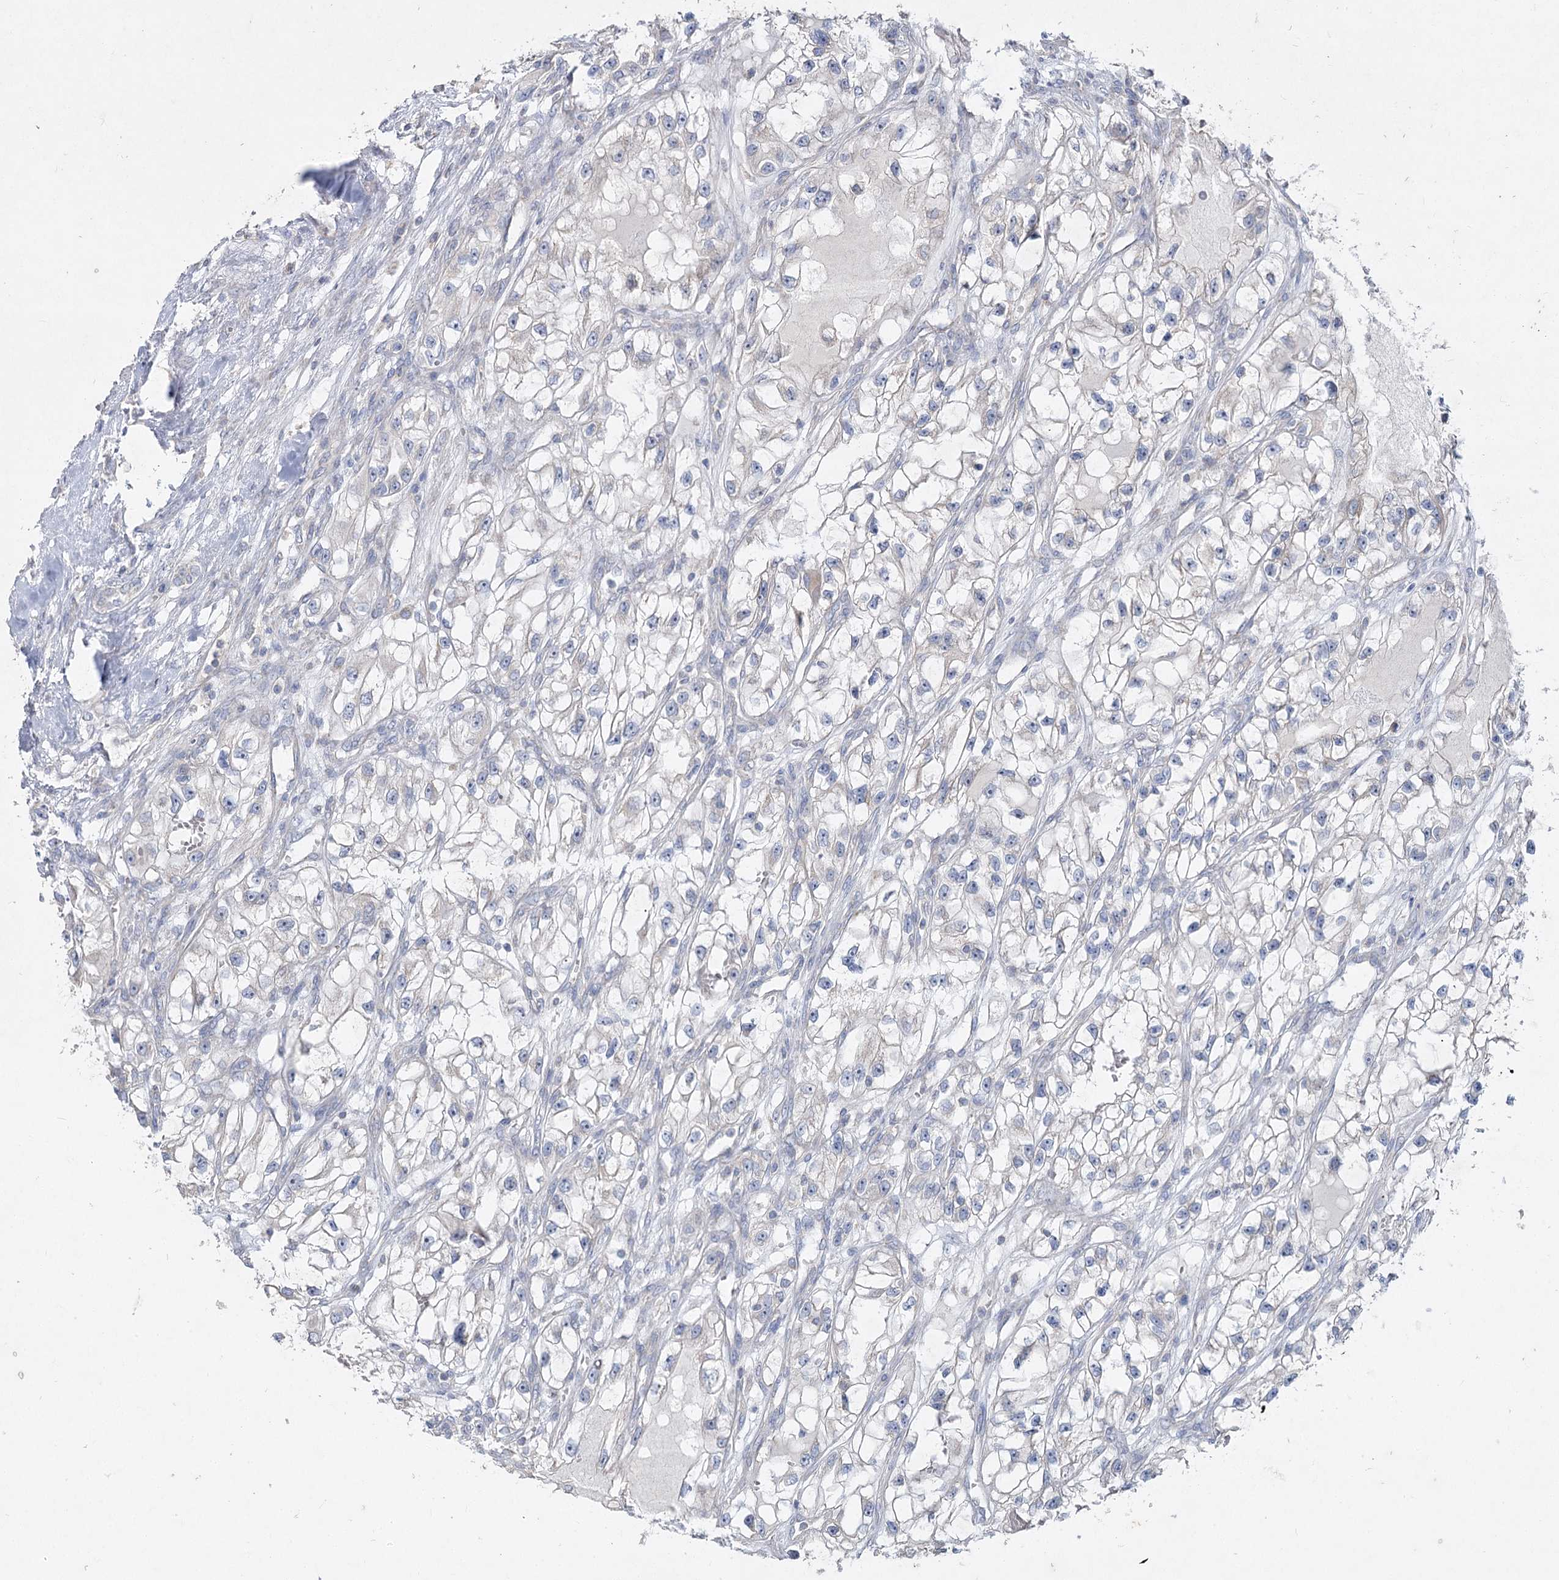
{"staining": {"intensity": "negative", "quantity": "none", "location": "none"}, "tissue": "renal cancer", "cell_type": "Tumor cells", "image_type": "cancer", "snomed": [{"axis": "morphology", "description": "Adenocarcinoma, NOS"}, {"axis": "topography", "description": "Kidney"}], "caption": "High magnification brightfield microscopy of renal cancer stained with DAB (3,3'-diaminobenzidine) (brown) and counterstained with hematoxylin (blue): tumor cells show no significant positivity. (Stains: DAB (3,3'-diaminobenzidine) IHC with hematoxylin counter stain, Microscopy: brightfield microscopy at high magnification).", "gene": "TMEM187", "patient": {"sex": "female", "age": 57}}